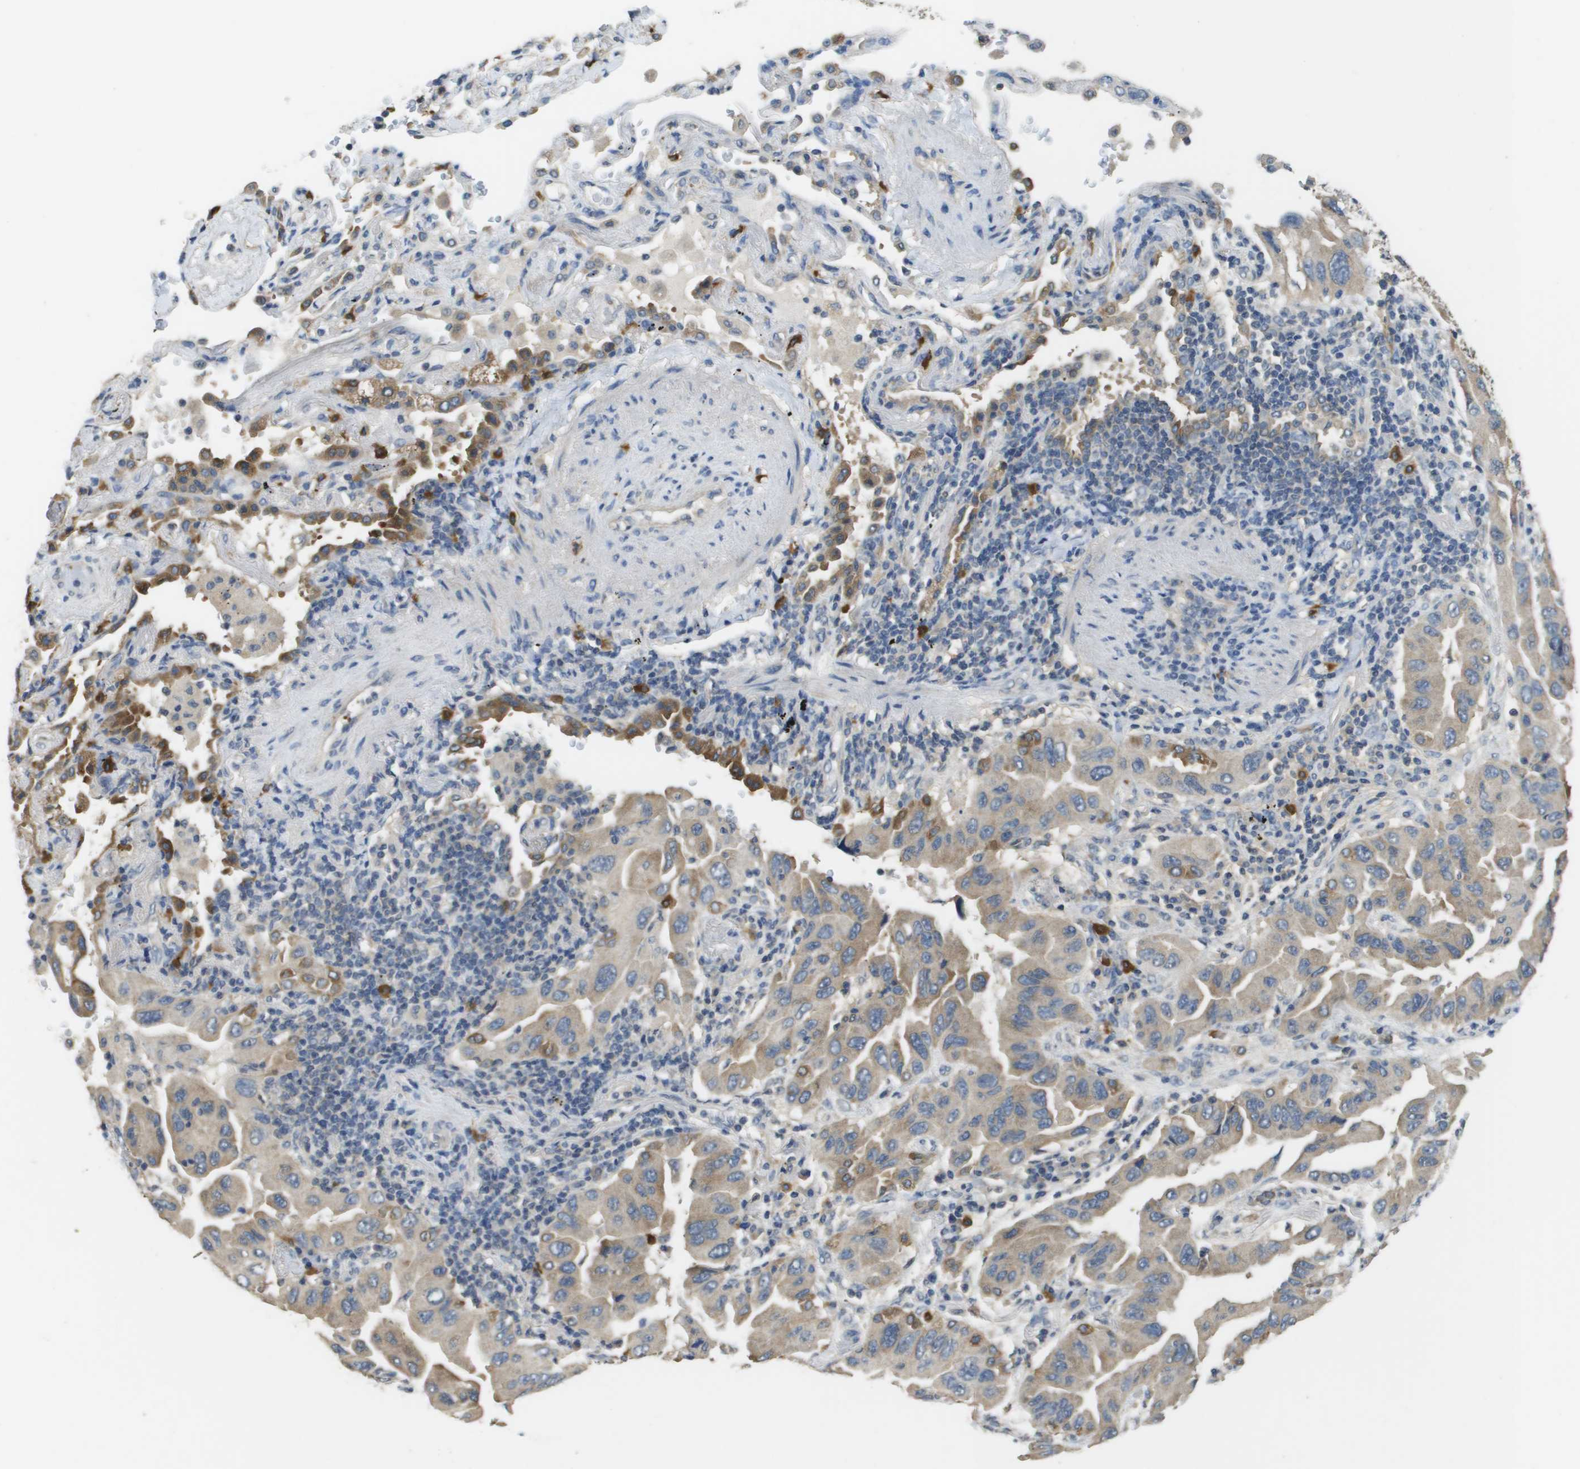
{"staining": {"intensity": "weak", "quantity": ">75%", "location": "cytoplasmic/membranous"}, "tissue": "lung cancer", "cell_type": "Tumor cells", "image_type": "cancer", "snomed": [{"axis": "morphology", "description": "Adenocarcinoma, NOS"}, {"axis": "topography", "description": "Lung"}], "caption": "An image of adenocarcinoma (lung) stained for a protein reveals weak cytoplasmic/membranous brown staining in tumor cells. Using DAB (brown) and hematoxylin (blue) stains, captured at high magnification using brightfield microscopy.", "gene": "RAB27B", "patient": {"sex": "female", "age": 65}}